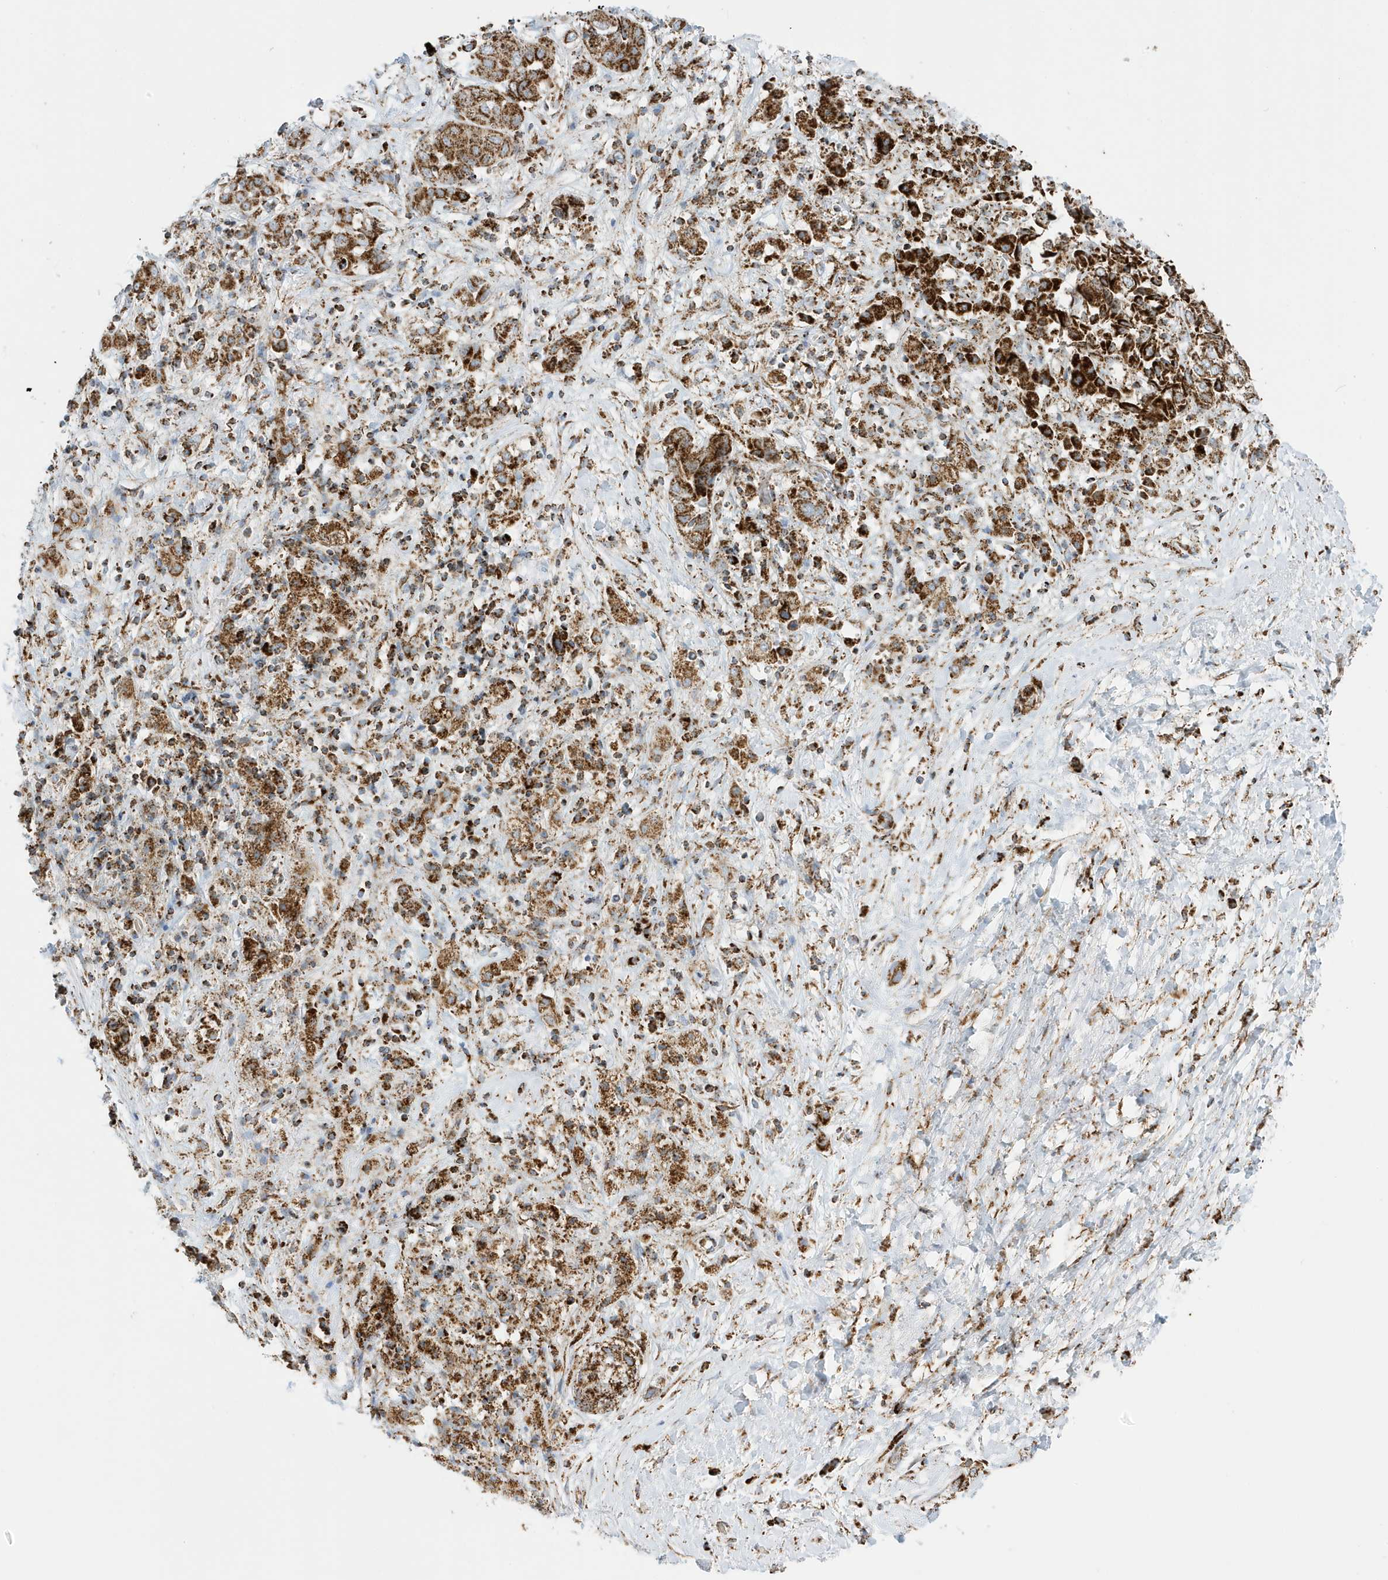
{"staining": {"intensity": "strong", "quantity": ">75%", "location": "cytoplasmic/membranous"}, "tissue": "liver cancer", "cell_type": "Tumor cells", "image_type": "cancer", "snomed": [{"axis": "morphology", "description": "Cholangiocarcinoma"}, {"axis": "topography", "description": "Liver"}], "caption": "Immunohistochemistry (DAB (3,3'-diaminobenzidine)) staining of human liver cancer (cholangiocarcinoma) exhibits strong cytoplasmic/membranous protein staining in approximately >75% of tumor cells.", "gene": "ATP5ME", "patient": {"sex": "female", "age": 52}}